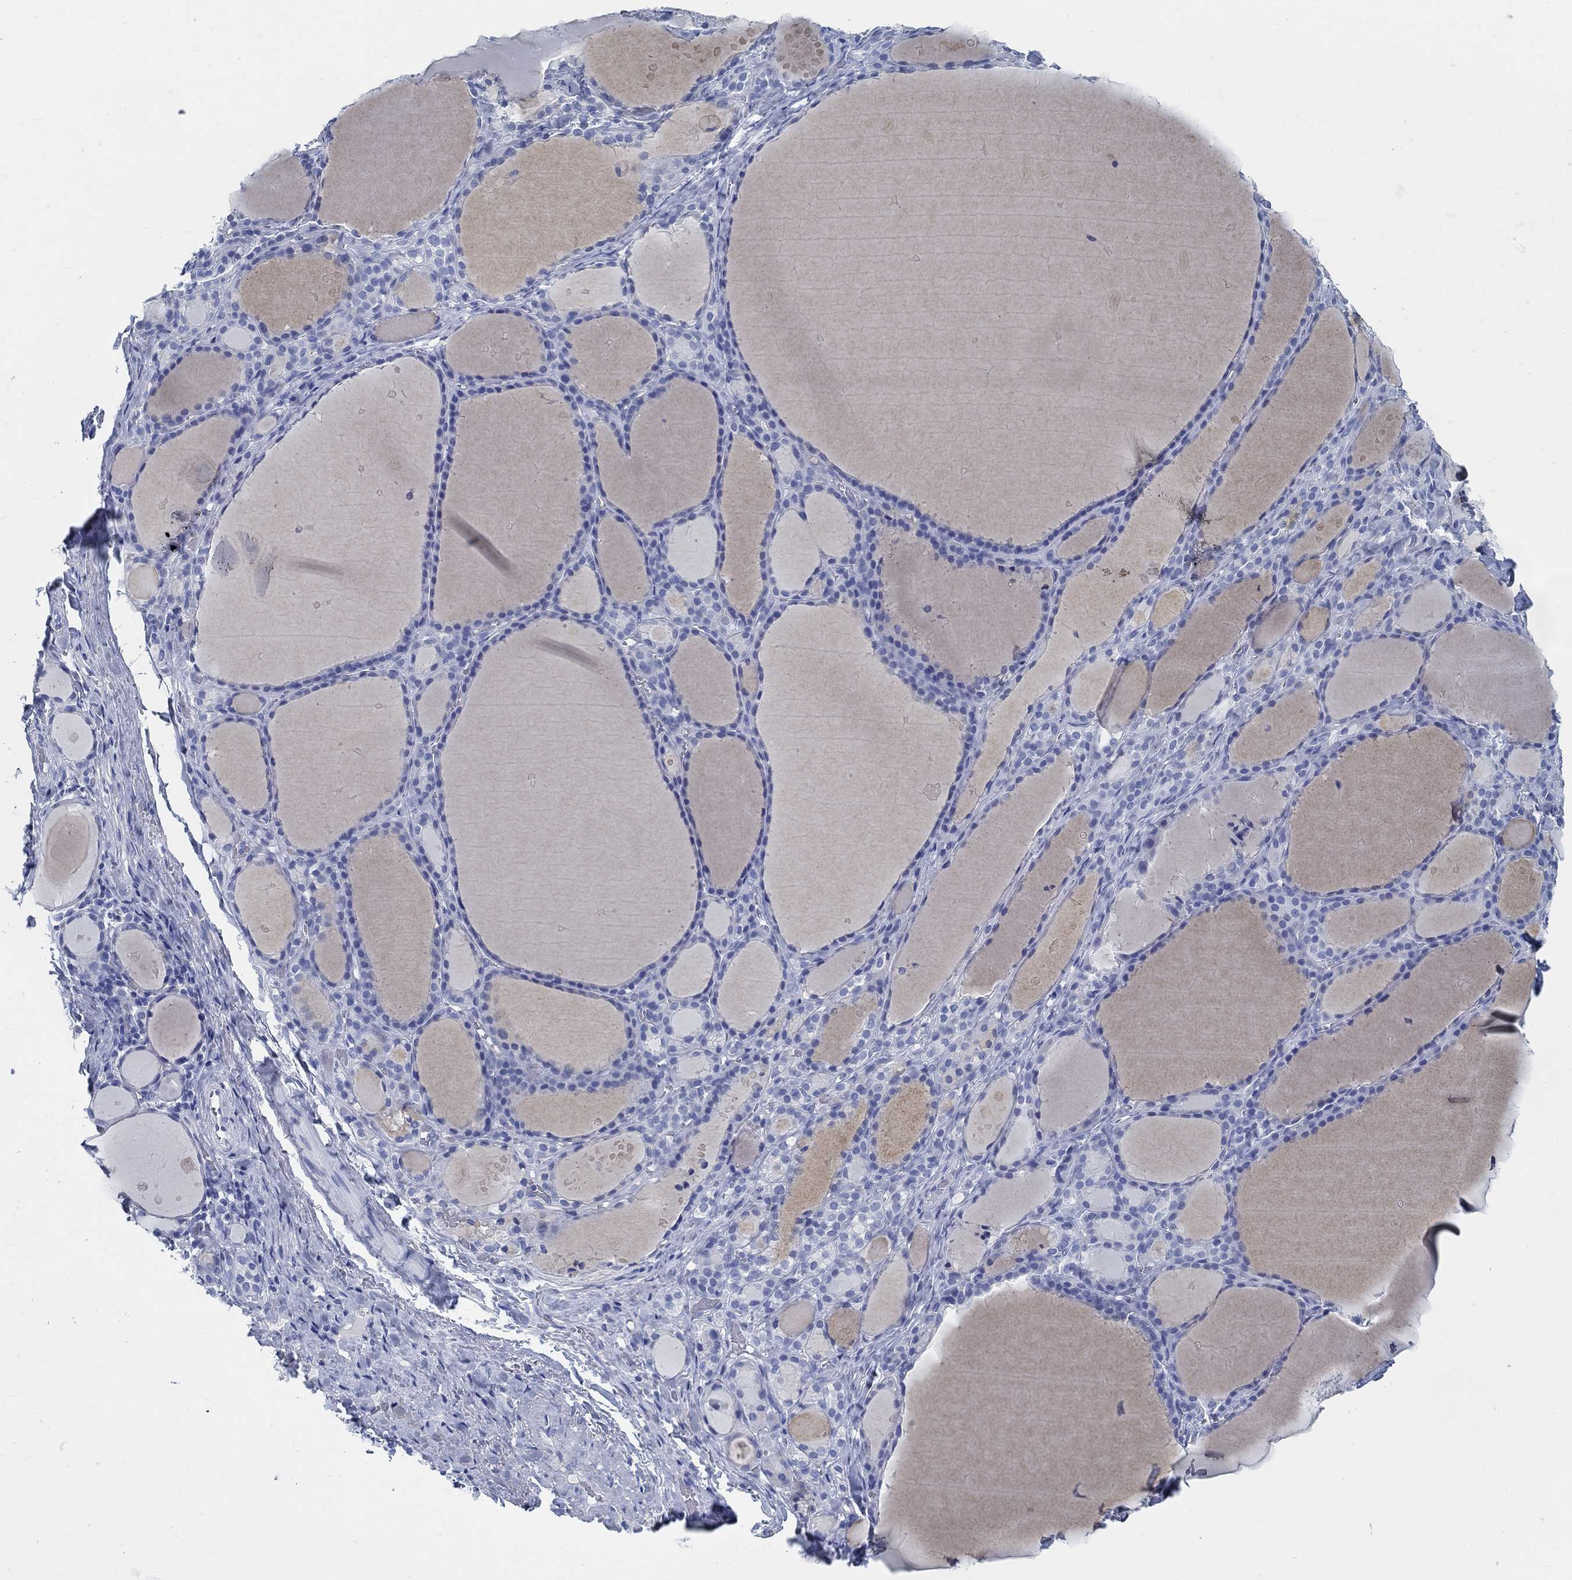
{"staining": {"intensity": "negative", "quantity": "none", "location": "none"}, "tissue": "thyroid gland", "cell_type": "Glandular cells", "image_type": "normal", "snomed": [{"axis": "morphology", "description": "Normal tissue, NOS"}, {"axis": "topography", "description": "Thyroid gland"}], "caption": "Glandular cells are negative for brown protein staining in benign thyroid gland. (DAB (3,3'-diaminobenzidine) immunohistochemistry (IHC), high magnification).", "gene": "SLC45A1", "patient": {"sex": "male", "age": 68}}